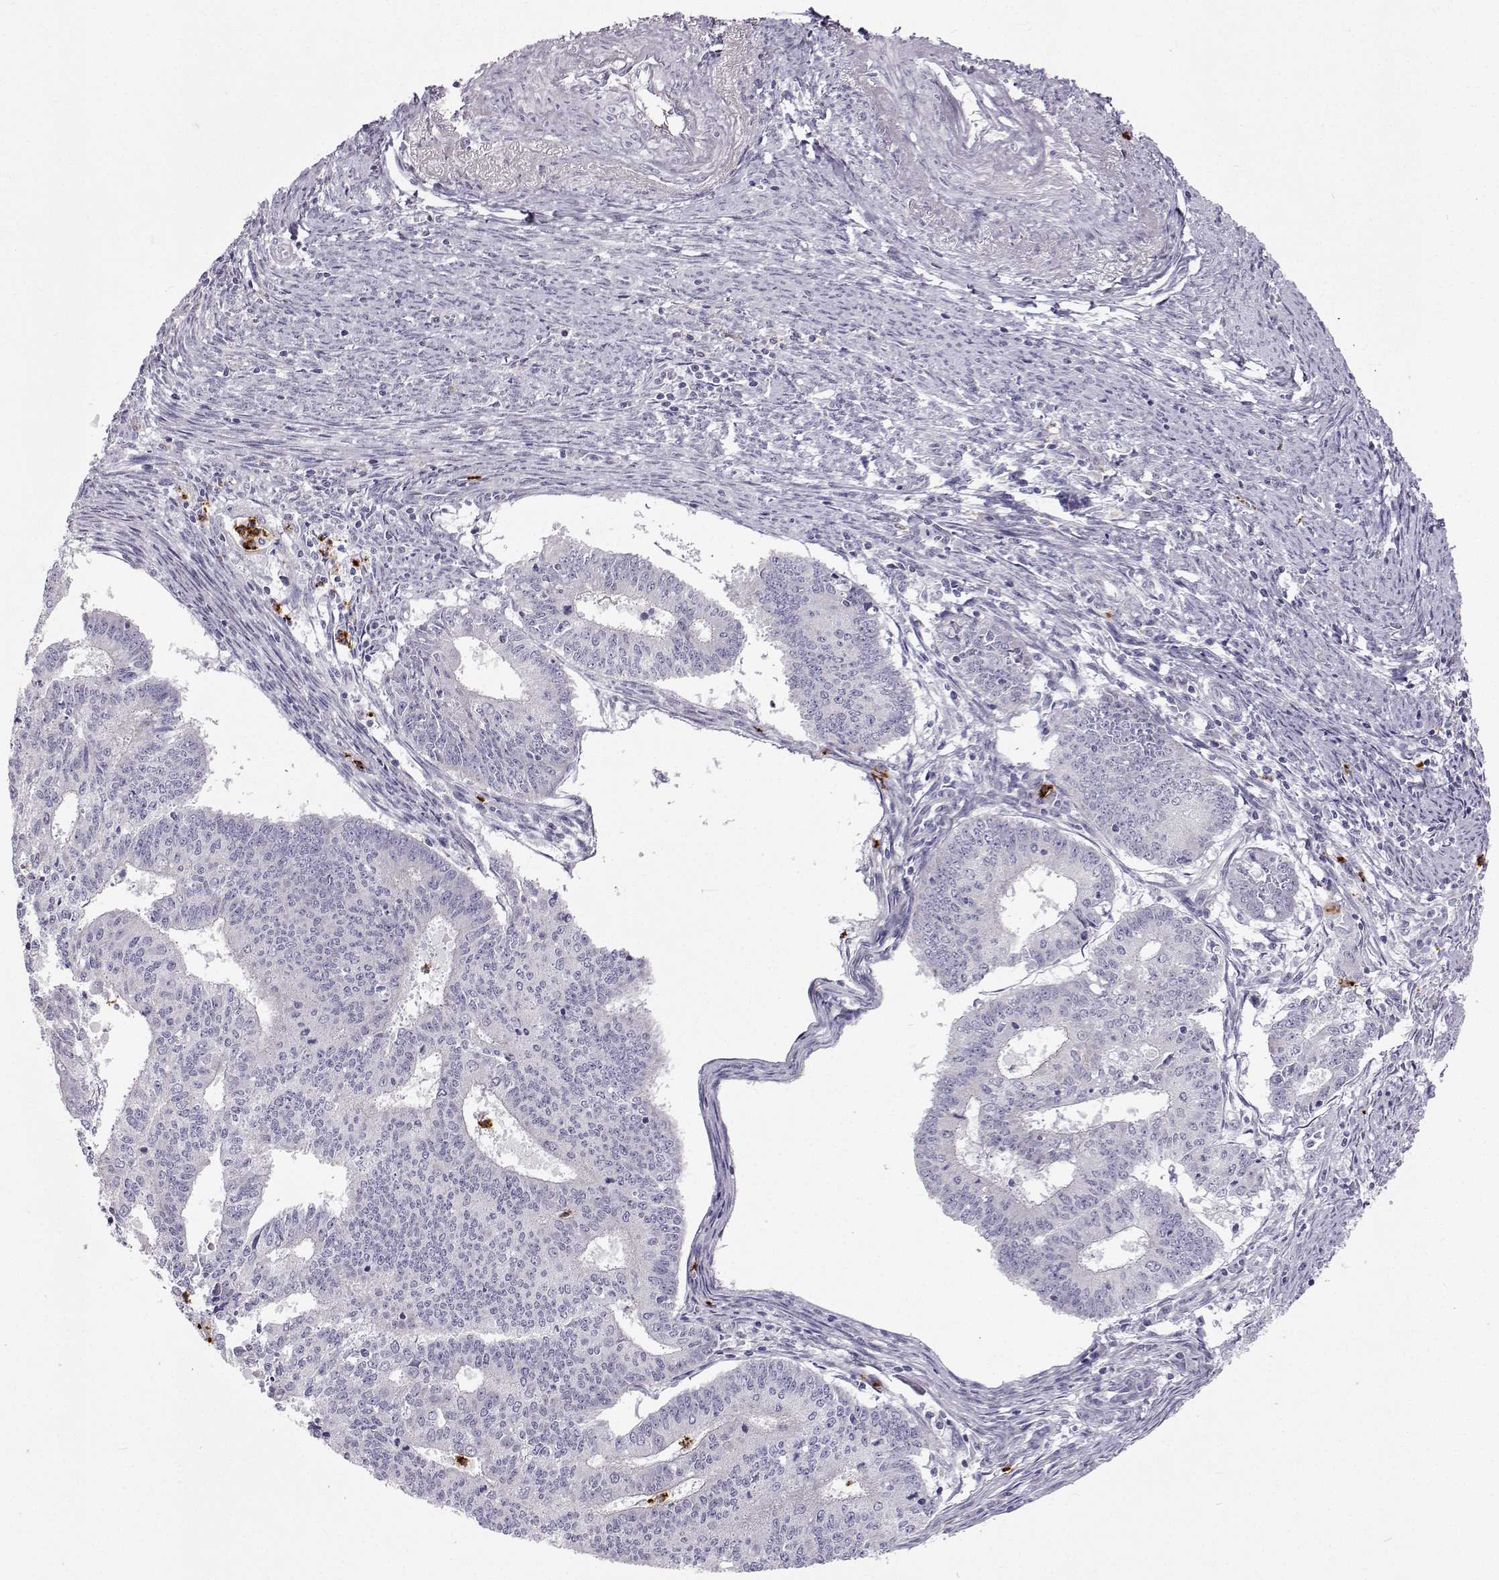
{"staining": {"intensity": "negative", "quantity": "none", "location": "none"}, "tissue": "endometrial cancer", "cell_type": "Tumor cells", "image_type": "cancer", "snomed": [{"axis": "morphology", "description": "Adenocarcinoma, NOS"}, {"axis": "topography", "description": "Endometrium"}], "caption": "The micrograph displays no staining of tumor cells in endometrial cancer (adenocarcinoma).", "gene": "CLN6", "patient": {"sex": "female", "age": 61}}